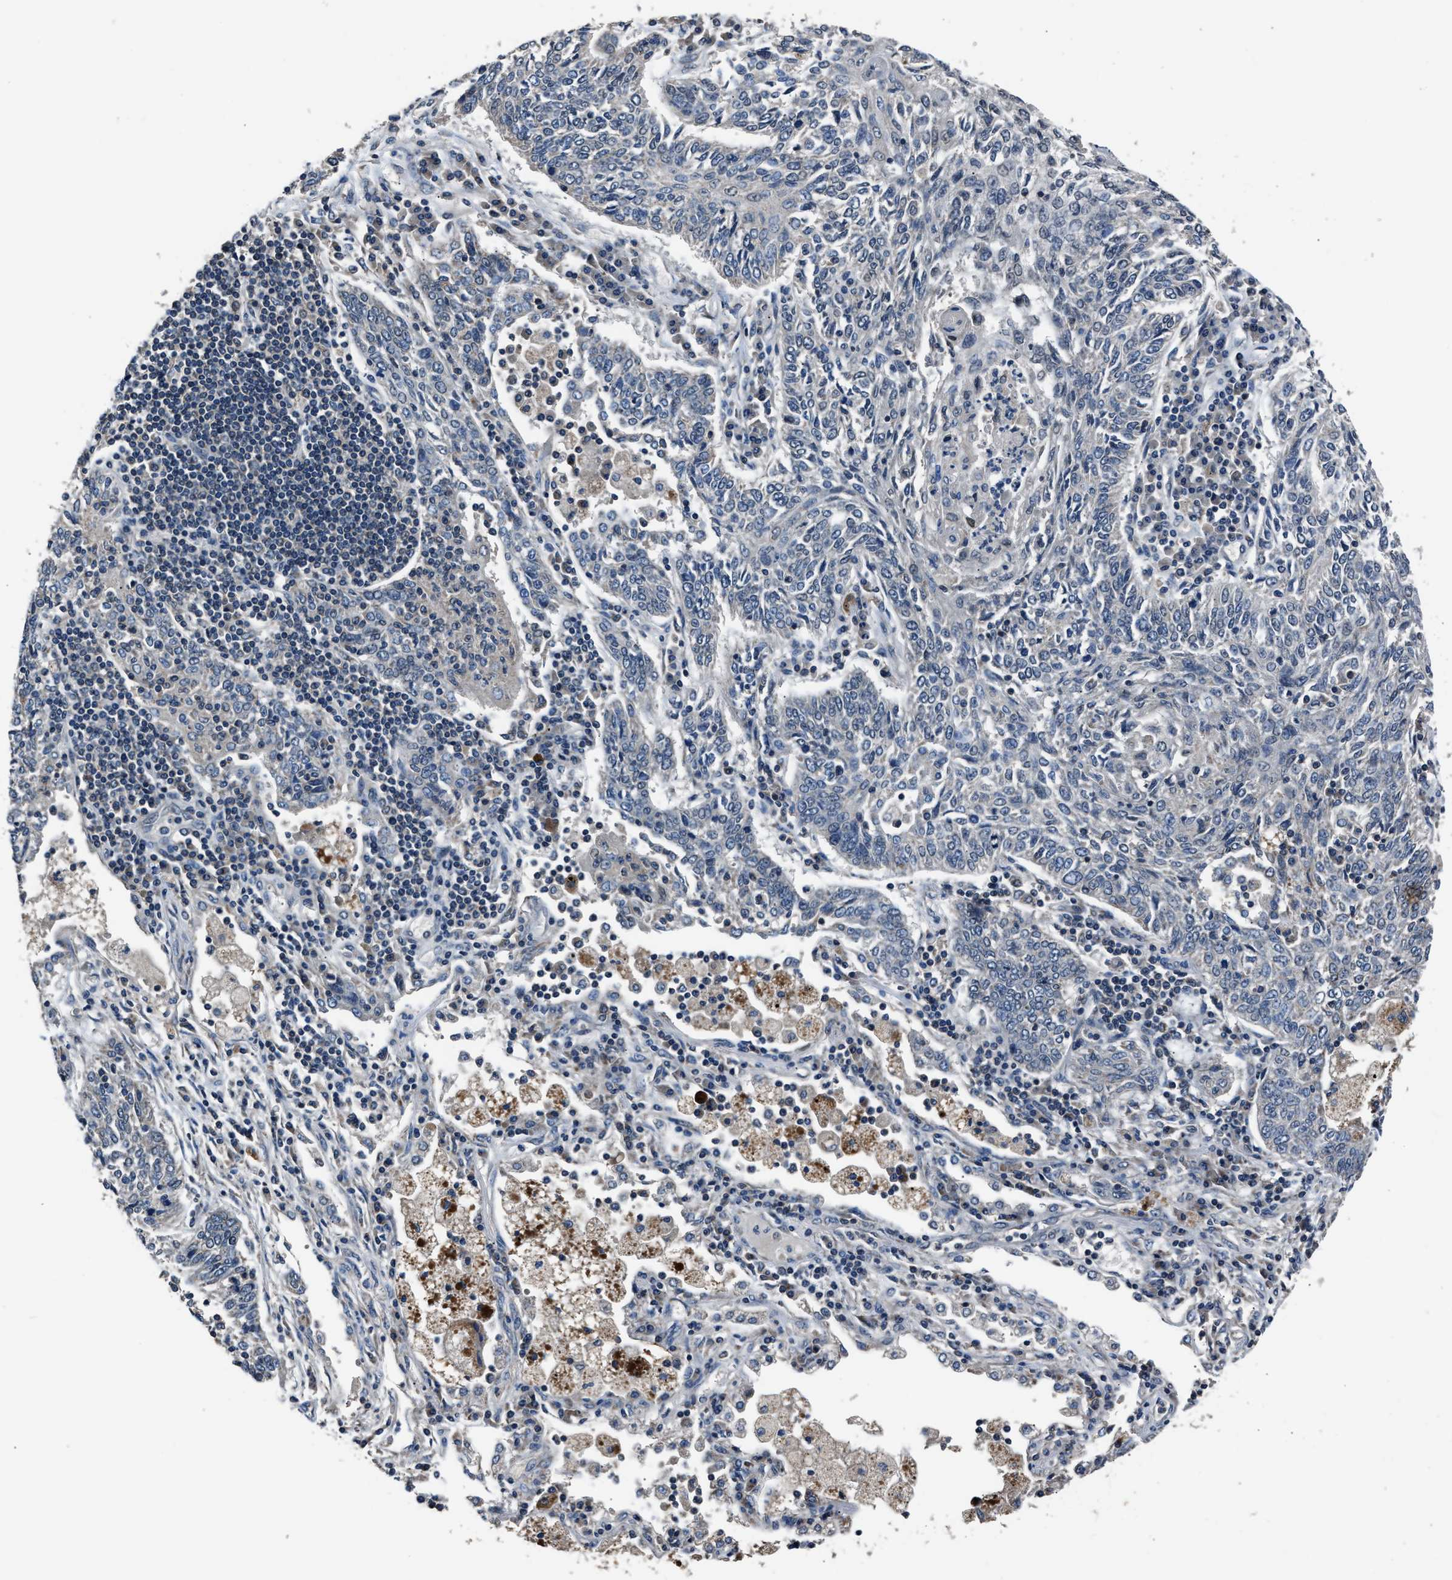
{"staining": {"intensity": "negative", "quantity": "none", "location": "none"}, "tissue": "lung cancer", "cell_type": "Tumor cells", "image_type": "cancer", "snomed": [{"axis": "morphology", "description": "Normal tissue, NOS"}, {"axis": "morphology", "description": "Squamous cell carcinoma, NOS"}, {"axis": "topography", "description": "Cartilage tissue"}, {"axis": "topography", "description": "Bronchus"}, {"axis": "topography", "description": "Lung"}], "caption": "This is an immunohistochemistry image of squamous cell carcinoma (lung). There is no staining in tumor cells.", "gene": "TNRC18", "patient": {"sex": "female", "age": 49}}